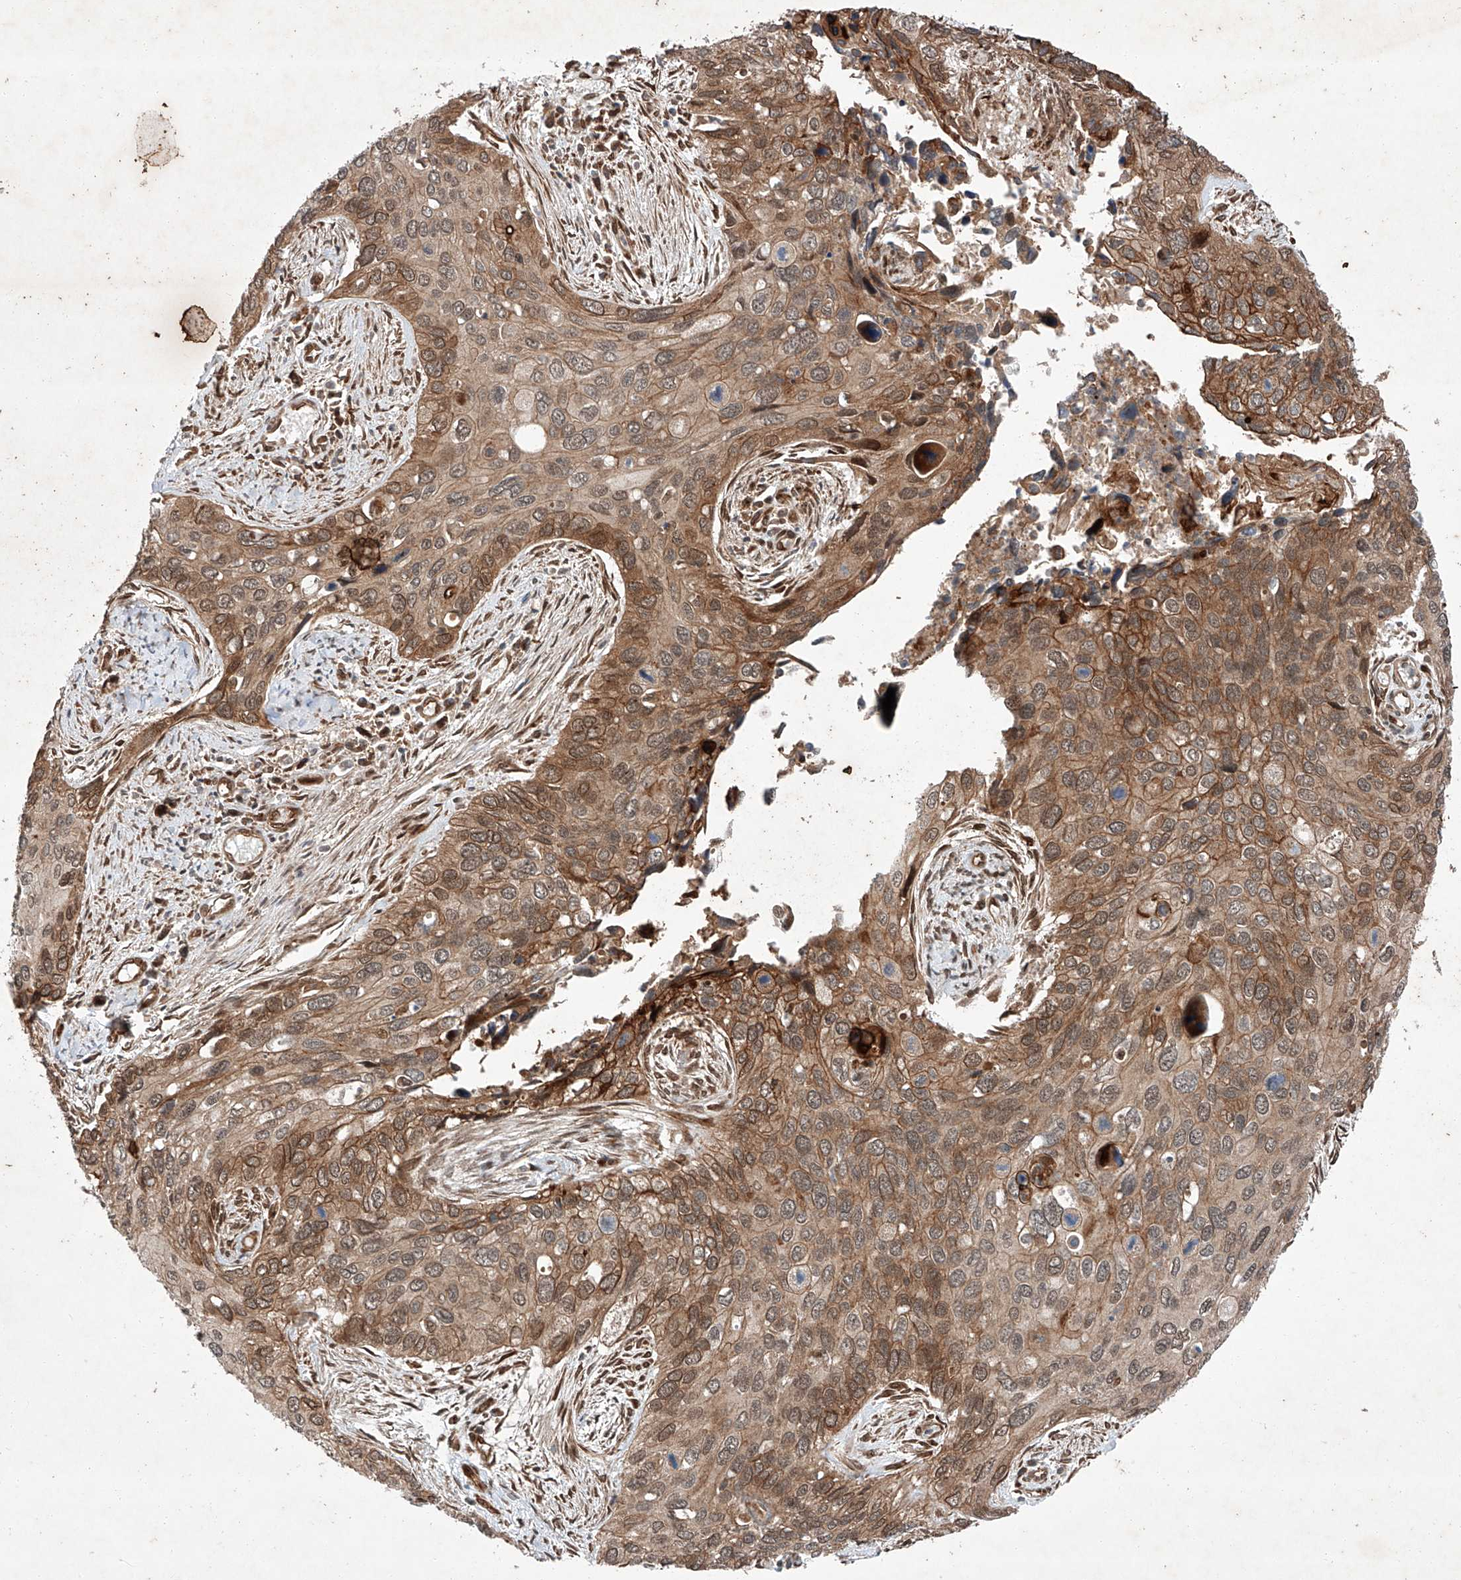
{"staining": {"intensity": "moderate", "quantity": ">75%", "location": "cytoplasmic/membranous"}, "tissue": "cervical cancer", "cell_type": "Tumor cells", "image_type": "cancer", "snomed": [{"axis": "morphology", "description": "Squamous cell carcinoma, NOS"}, {"axis": "topography", "description": "Cervix"}], "caption": "The image exhibits immunohistochemical staining of cervical cancer. There is moderate cytoplasmic/membranous positivity is seen in approximately >75% of tumor cells.", "gene": "ZFP28", "patient": {"sex": "female", "age": 55}}